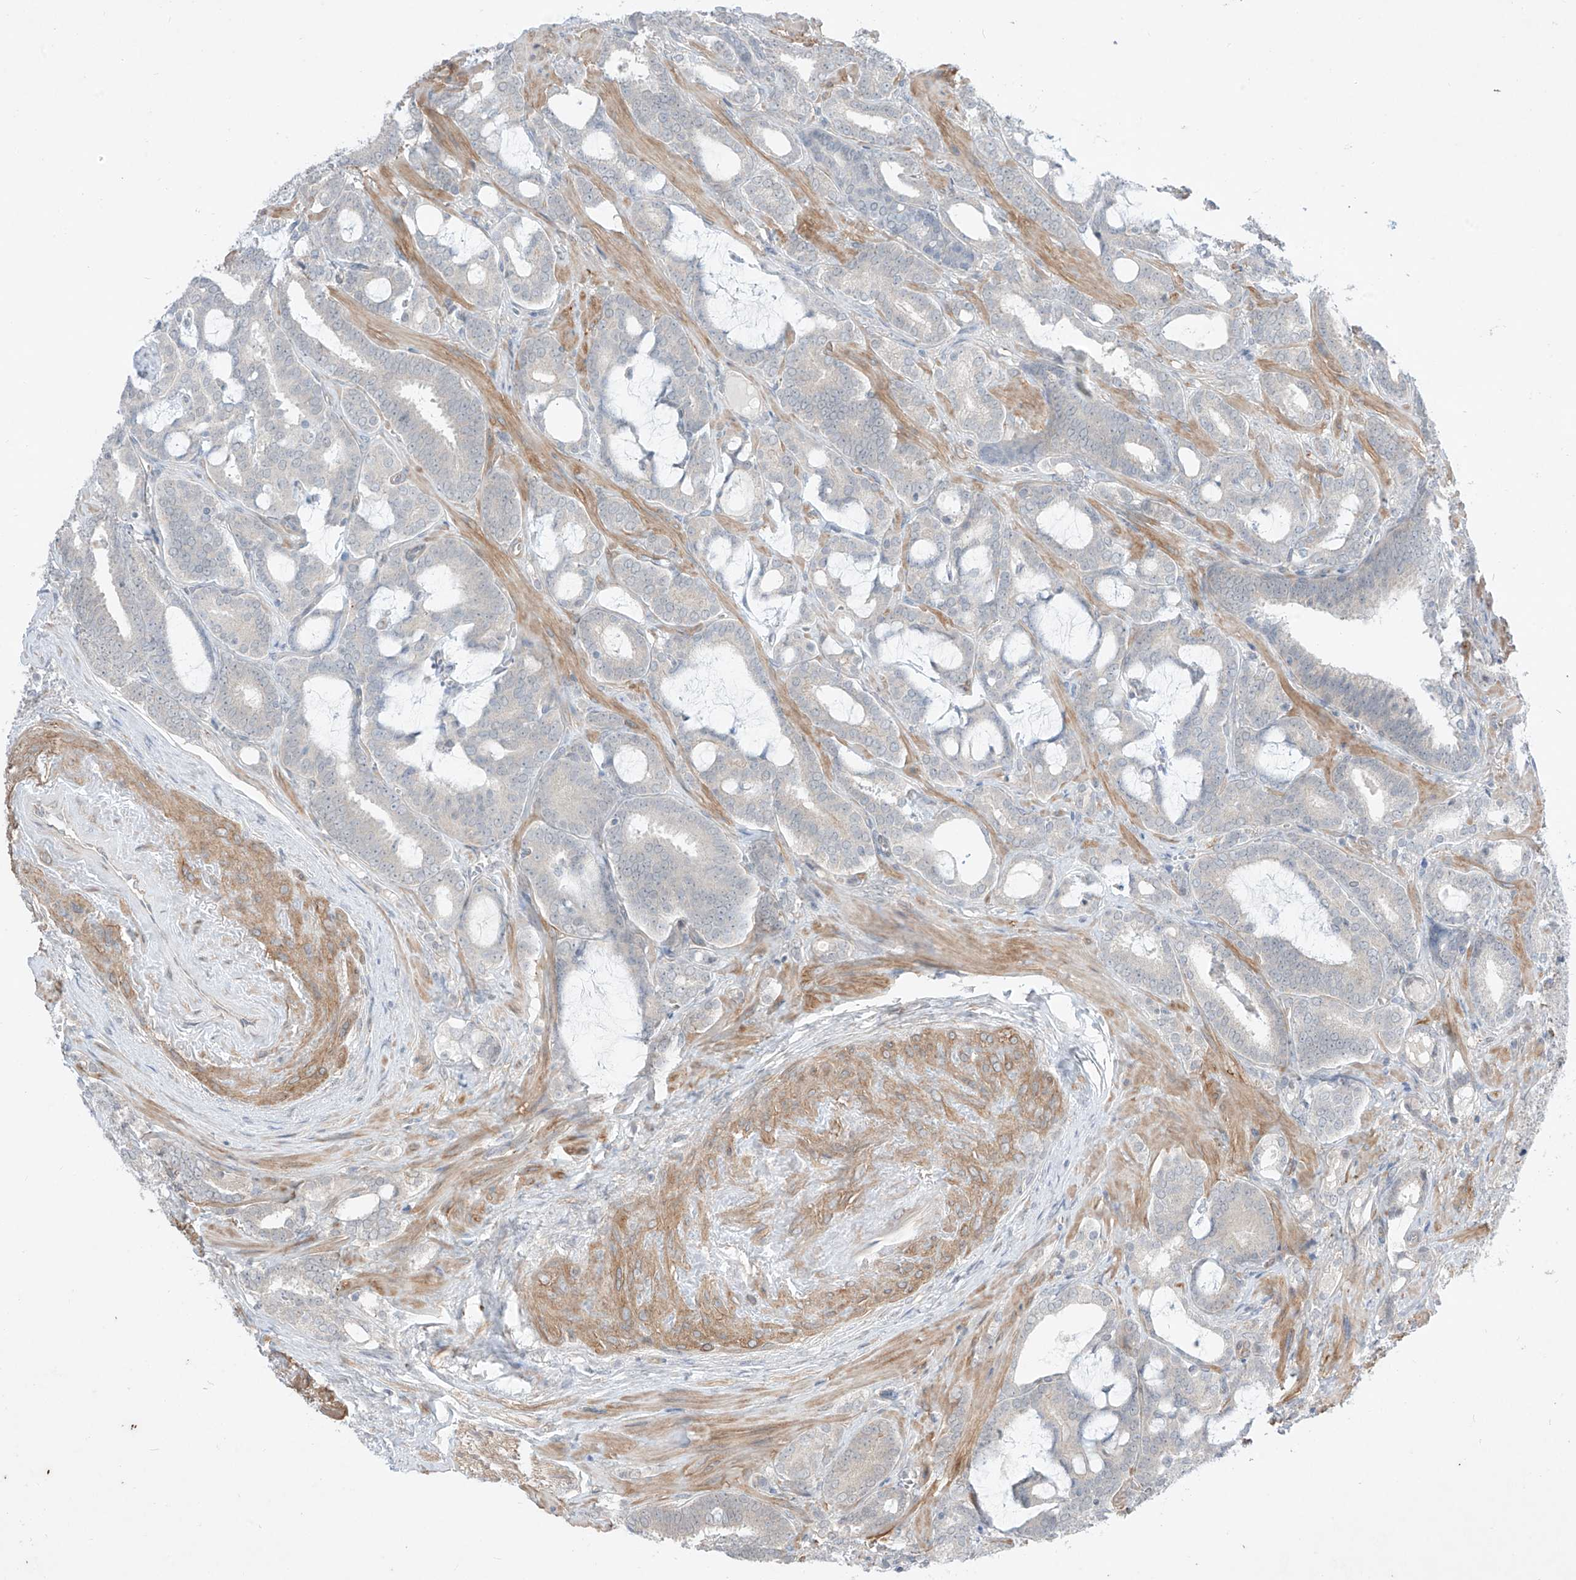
{"staining": {"intensity": "negative", "quantity": "none", "location": "none"}, "tissue": "prostate cancer", "cell_type": "Tumor cells", "image_type": "cancer", "snomed": [{"axis": "morphology", "description": "Adenocarcinoma, High grade"}, {"axis": "topography", "description": "Prostate and seminal vesicle, NOS"}], "caption": "Tumor cells are negative for brown protein staining in high-grade adenocarcinoma (prostate).", "gene": "ABLIM2", "patient": {"sex": "male", "age": 67}}